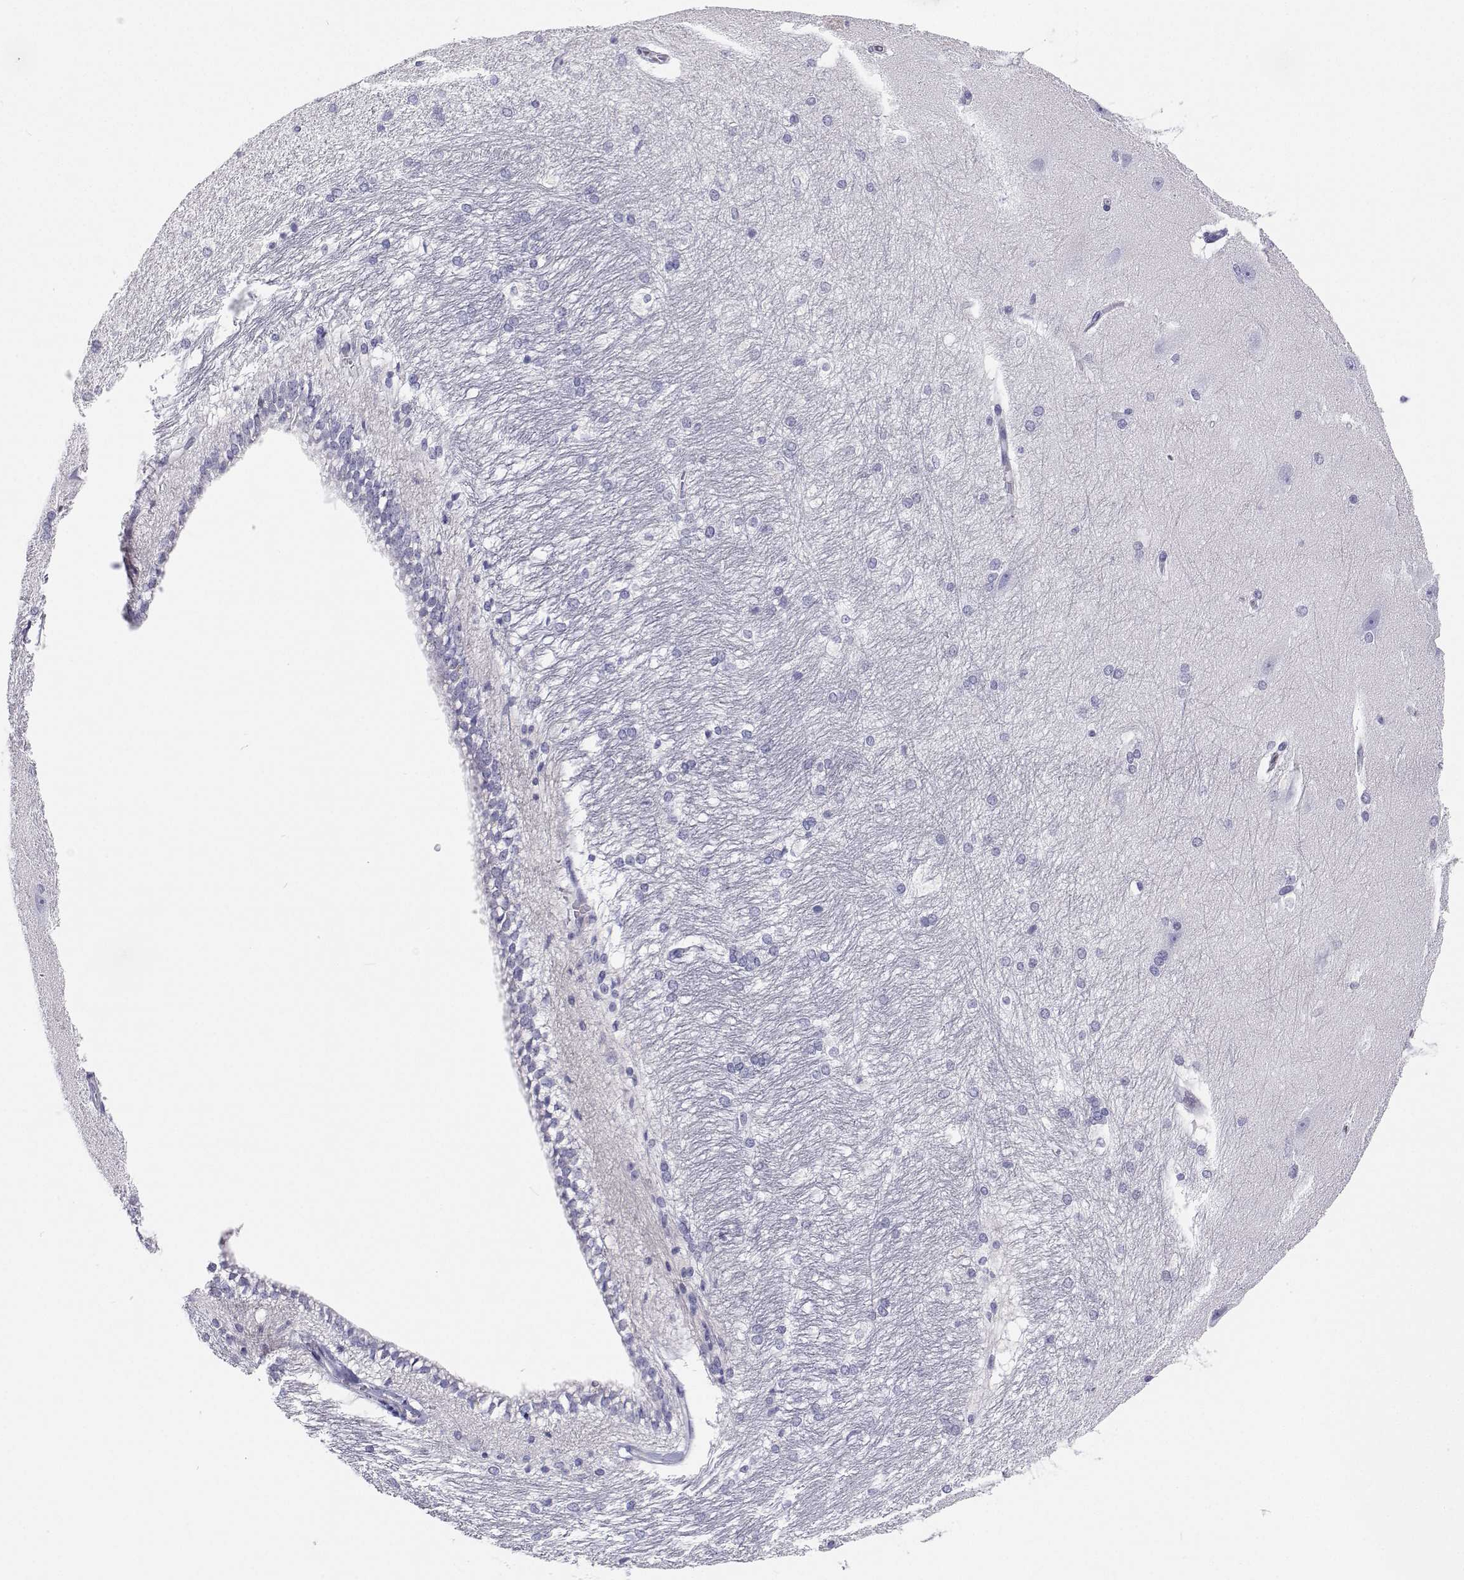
{"staining": {"intensity": "negative", "quantity": "none", "location": "none"}, "tissue": "hippocampus", "cell_type": "Glial cells", "image_type": "normal", "snomed": [{"axis": "morphology", "description": "Normal tissue, NOS"}, {"axis": "topography", "description": "Cerebral cortex"}, {"axis": "topography", "description": "Hippocampus"}], "caption": "The image shows no significant expression in glial cells of hippocampus. Nuclei are stained in blue.", "gene": "BHMT", "patient": {"sex": "female", "age": 19}}